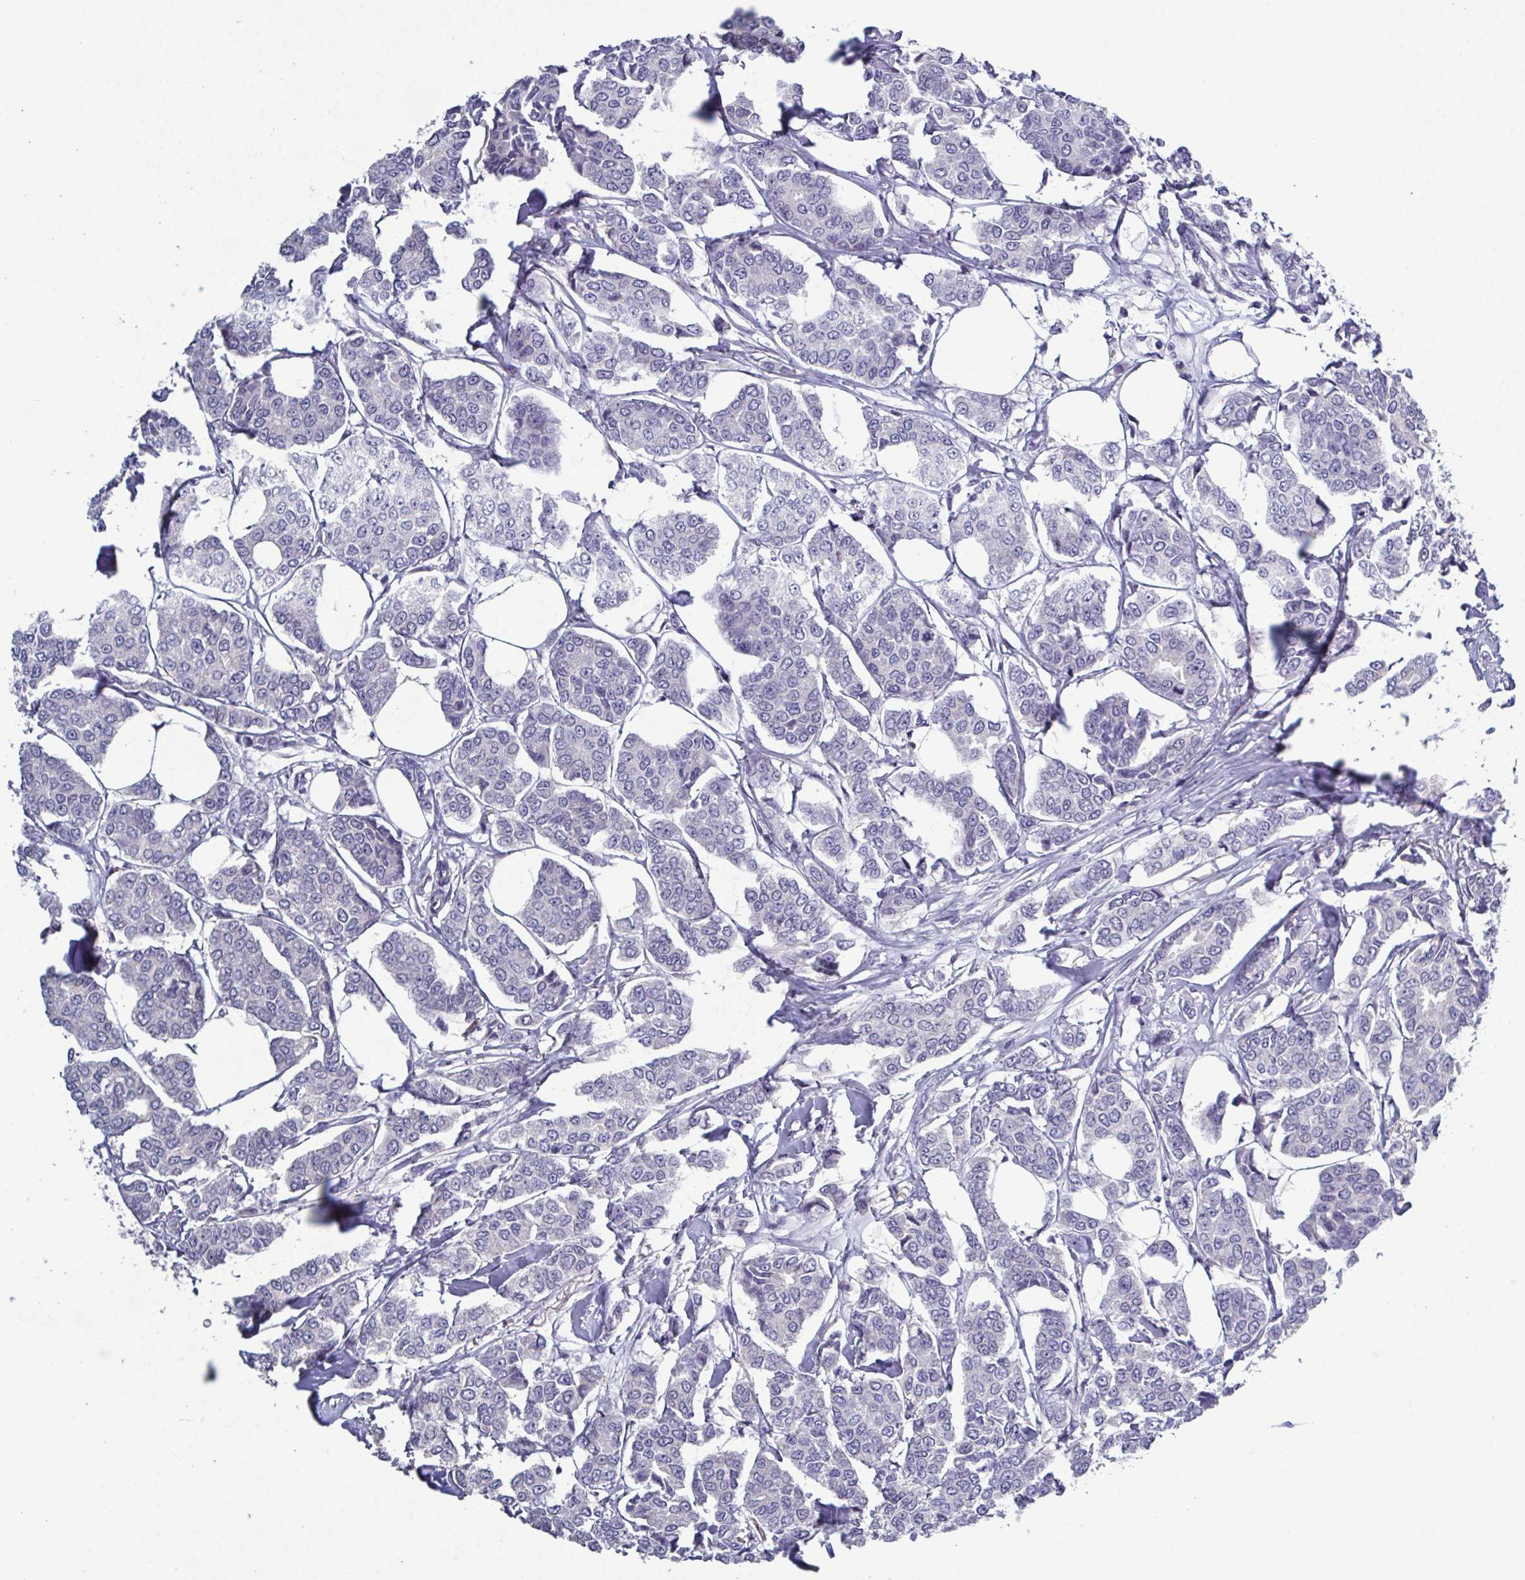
{"staining": {"intensity": "negative", "quantity": "none", "location": "none"}, "tissue": "breast cancer", "cell_type": "Tumor cells", "image_type": "cancer", "snomed": [{"axis": "morphology", "description": "Duct carcinoma"}, {"axis": "topography", "description": "Breast"}], "caption": "There is no significant staining in tumor cells of breast cancer (infiltrating ductal carcinoma).", "gene": "GLDC", "patient": {"sex": "female", "age": 94}}